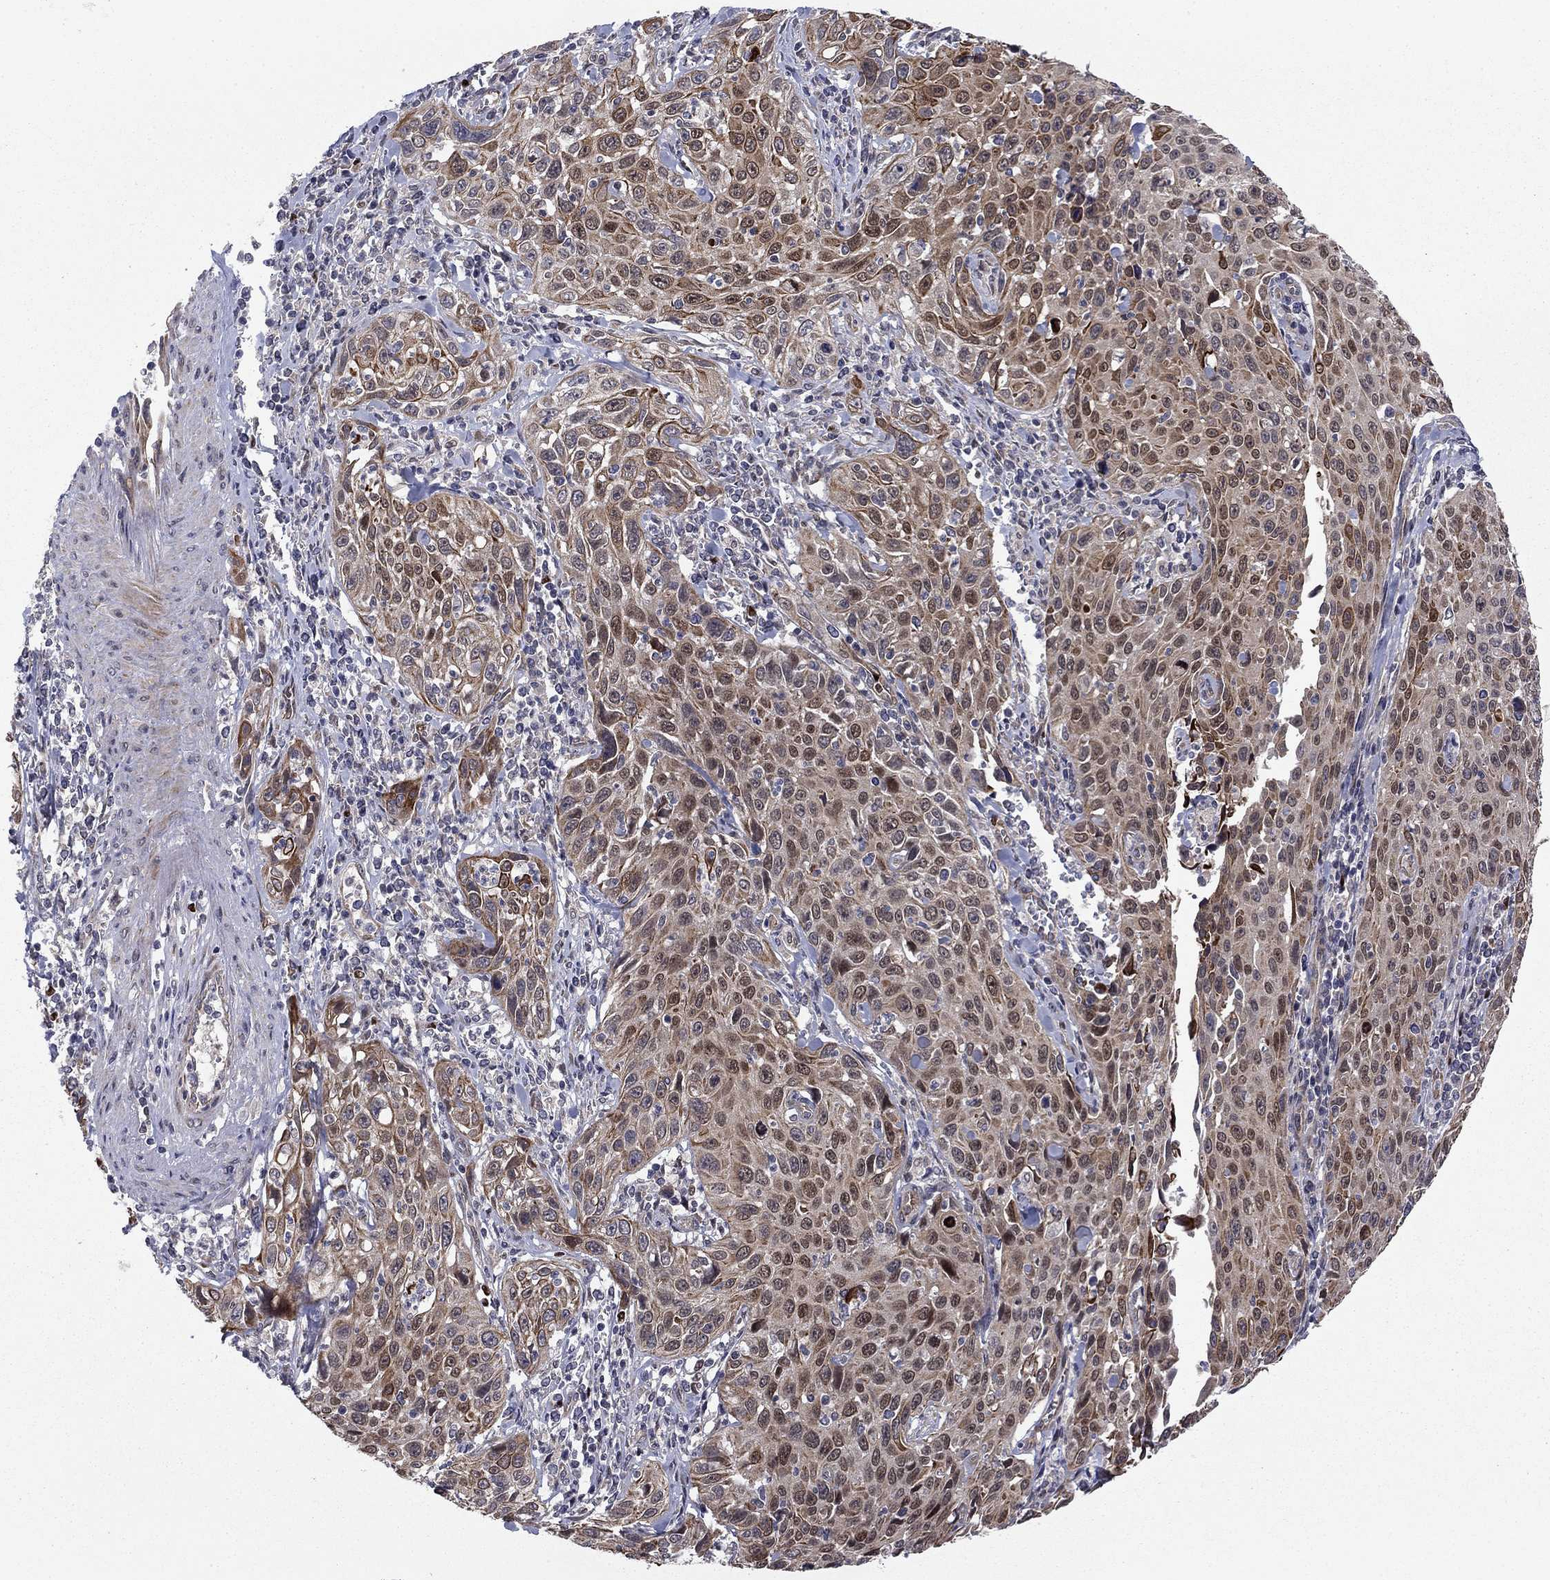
{"staining": {"intensity": "moderate", "quantity": "25%-75%", "location": "cytoplasmic/membranous,nuclear"}, "tissue": "cervical cancer", "cell_type": "Tumor cells", "image_type": "cancer", "snomed": [{"axis": "morphology", "description": "Squamous cell carcinoma, NOS"}, {"axis": "topography", "description": "Cervix"}], "caption": "DAB immunohistochemical staining of cervical cancer (squamous cell carcinoma) reveals moderate cytoplasmic/membranous and nuclear protein staining in about 25%-75% of tumor cells.", "gene": "BCL11A", "patient": {"sex": "female", "age": 26}}